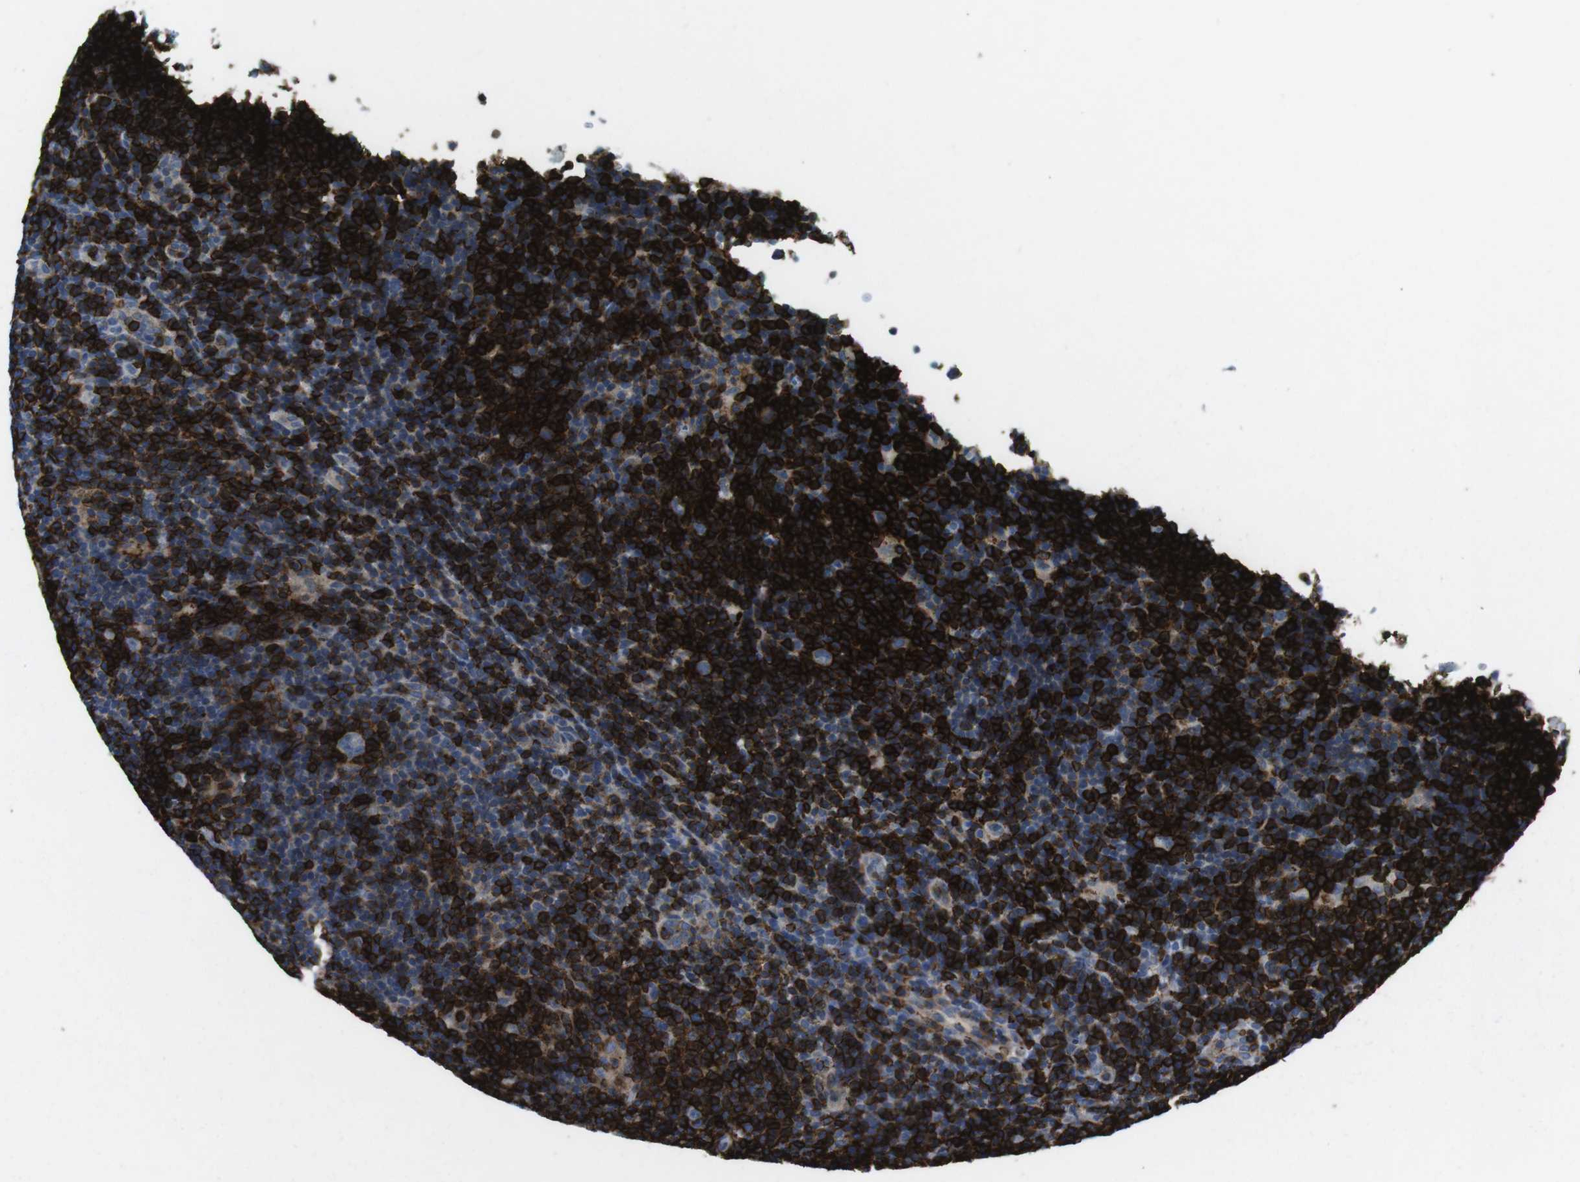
{"staining": {"intensity": "negative", "quantity": "none", "location": "none"}, "tissue": "lymphoma", "cell_type": "Tumor cells", "image_type": "cancer", "snomed": [{"axis": "morphology", "description": "Hodgkin's disease, NOS"}, {"axis": "topography", "description": "Lymph node"}], "caption": "There is no significant expression in tumor cells of Hodgkin's disease.", "gene": "CD6", "patient": {"sex": "female", "age": 57}}